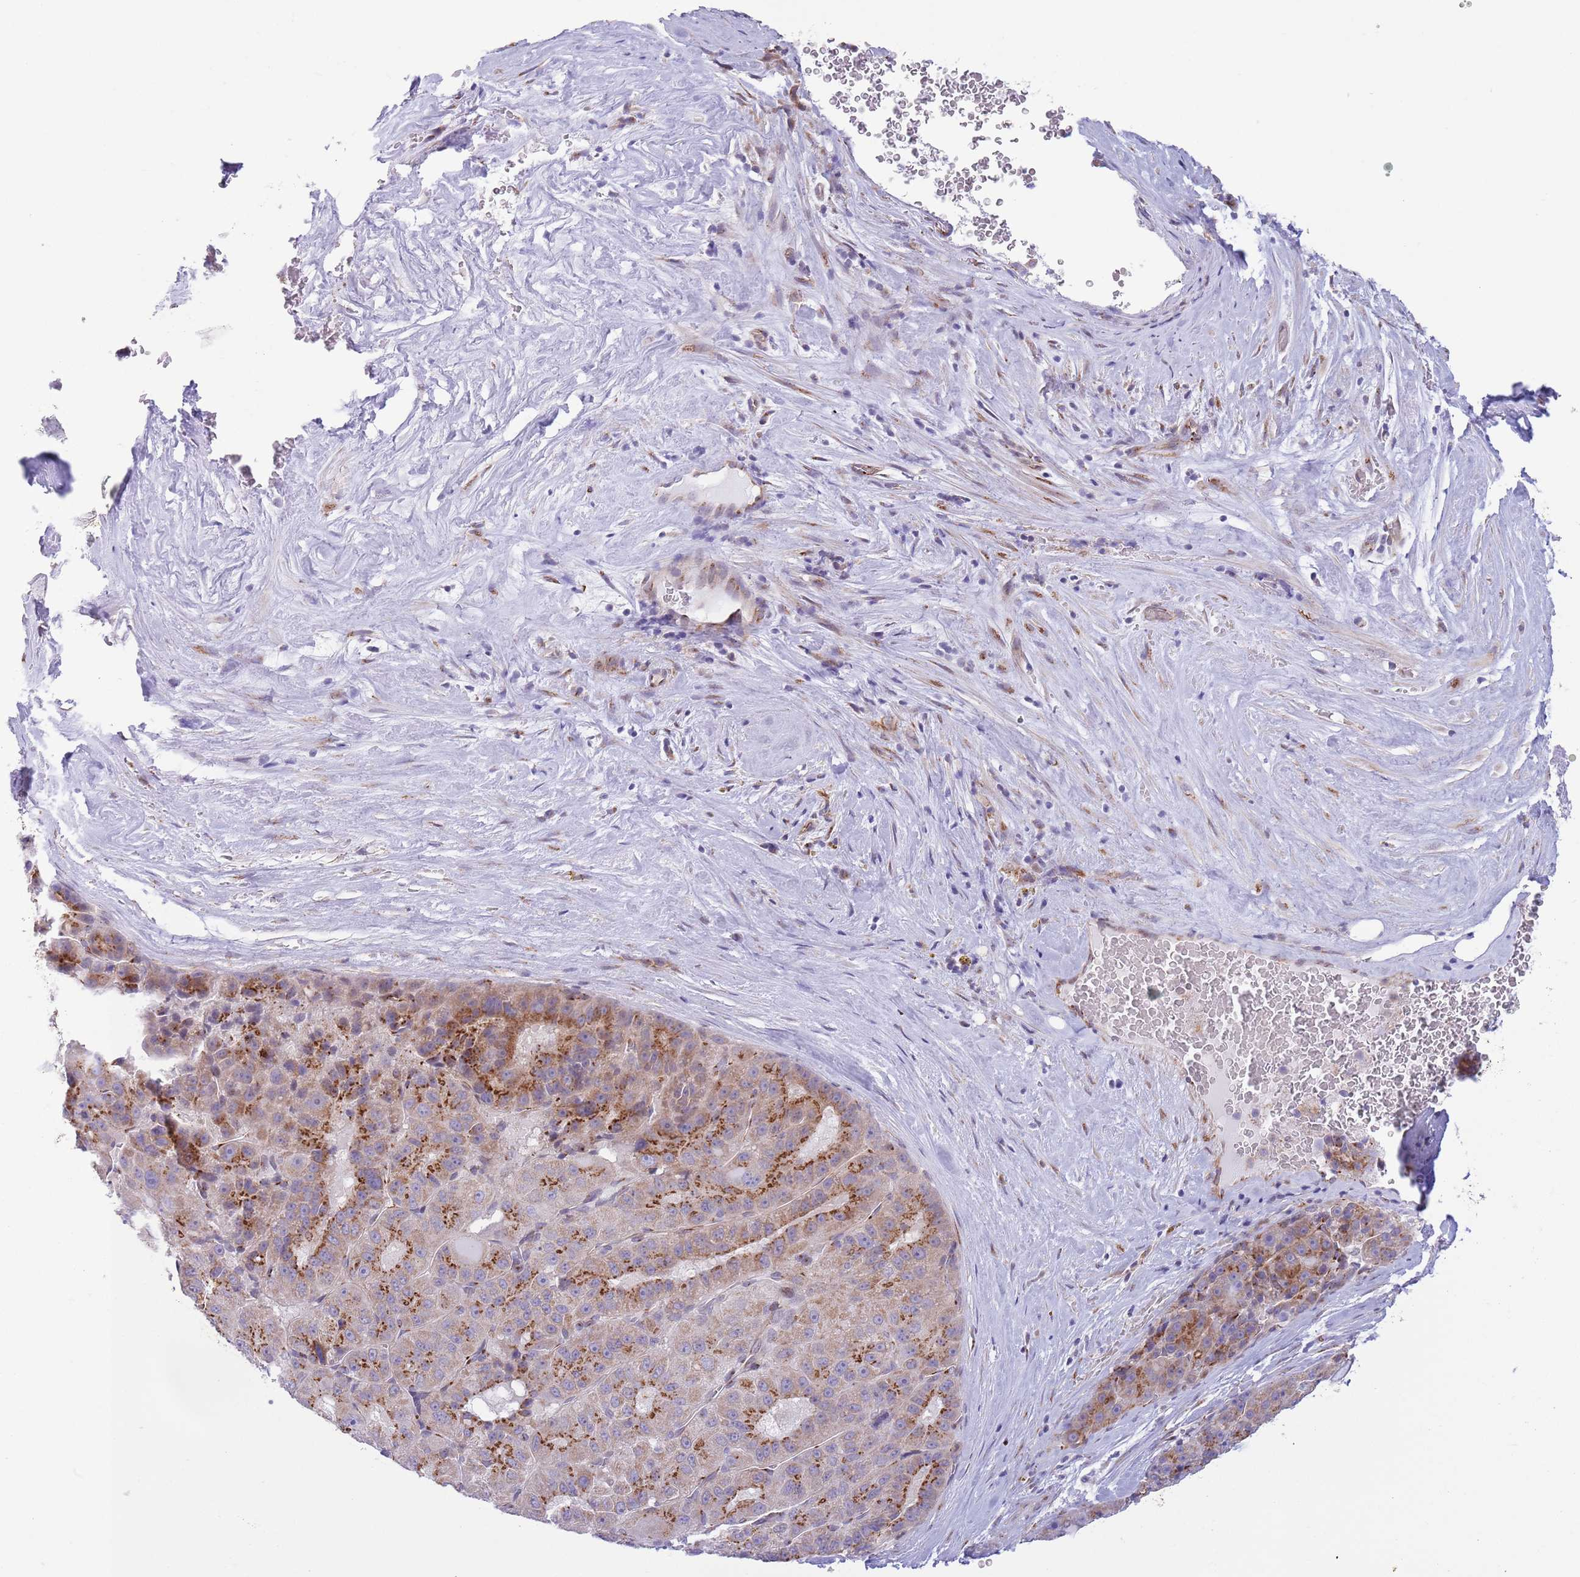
{"staining": {"intensity": "strong", "quantity": ">75%", "location": "cytoplasmic/membranous"}, "tissue": "liver cancer", "cell_type": "Tumor cells", "image_type": "cancer", "snomed": [{"axis": "morphology", "description": "Carcinoma, Hepatocellular, NOS"}, {"axis": "topography", "description": "Liver"}], "caption": "IHC histopathology image of neoplastic tissue: human hepatocellular carcinoma (liver) stained using immunohistochemistry (IHC) demonstrates high levels of strong protein expression localized specifically in the cytoplasmic/membranous of tumor cells, appearing as a cytoplasmic/membranous brown color.", "gene": "C20orf96", "patient": {"sex": "male", "age": 76}}